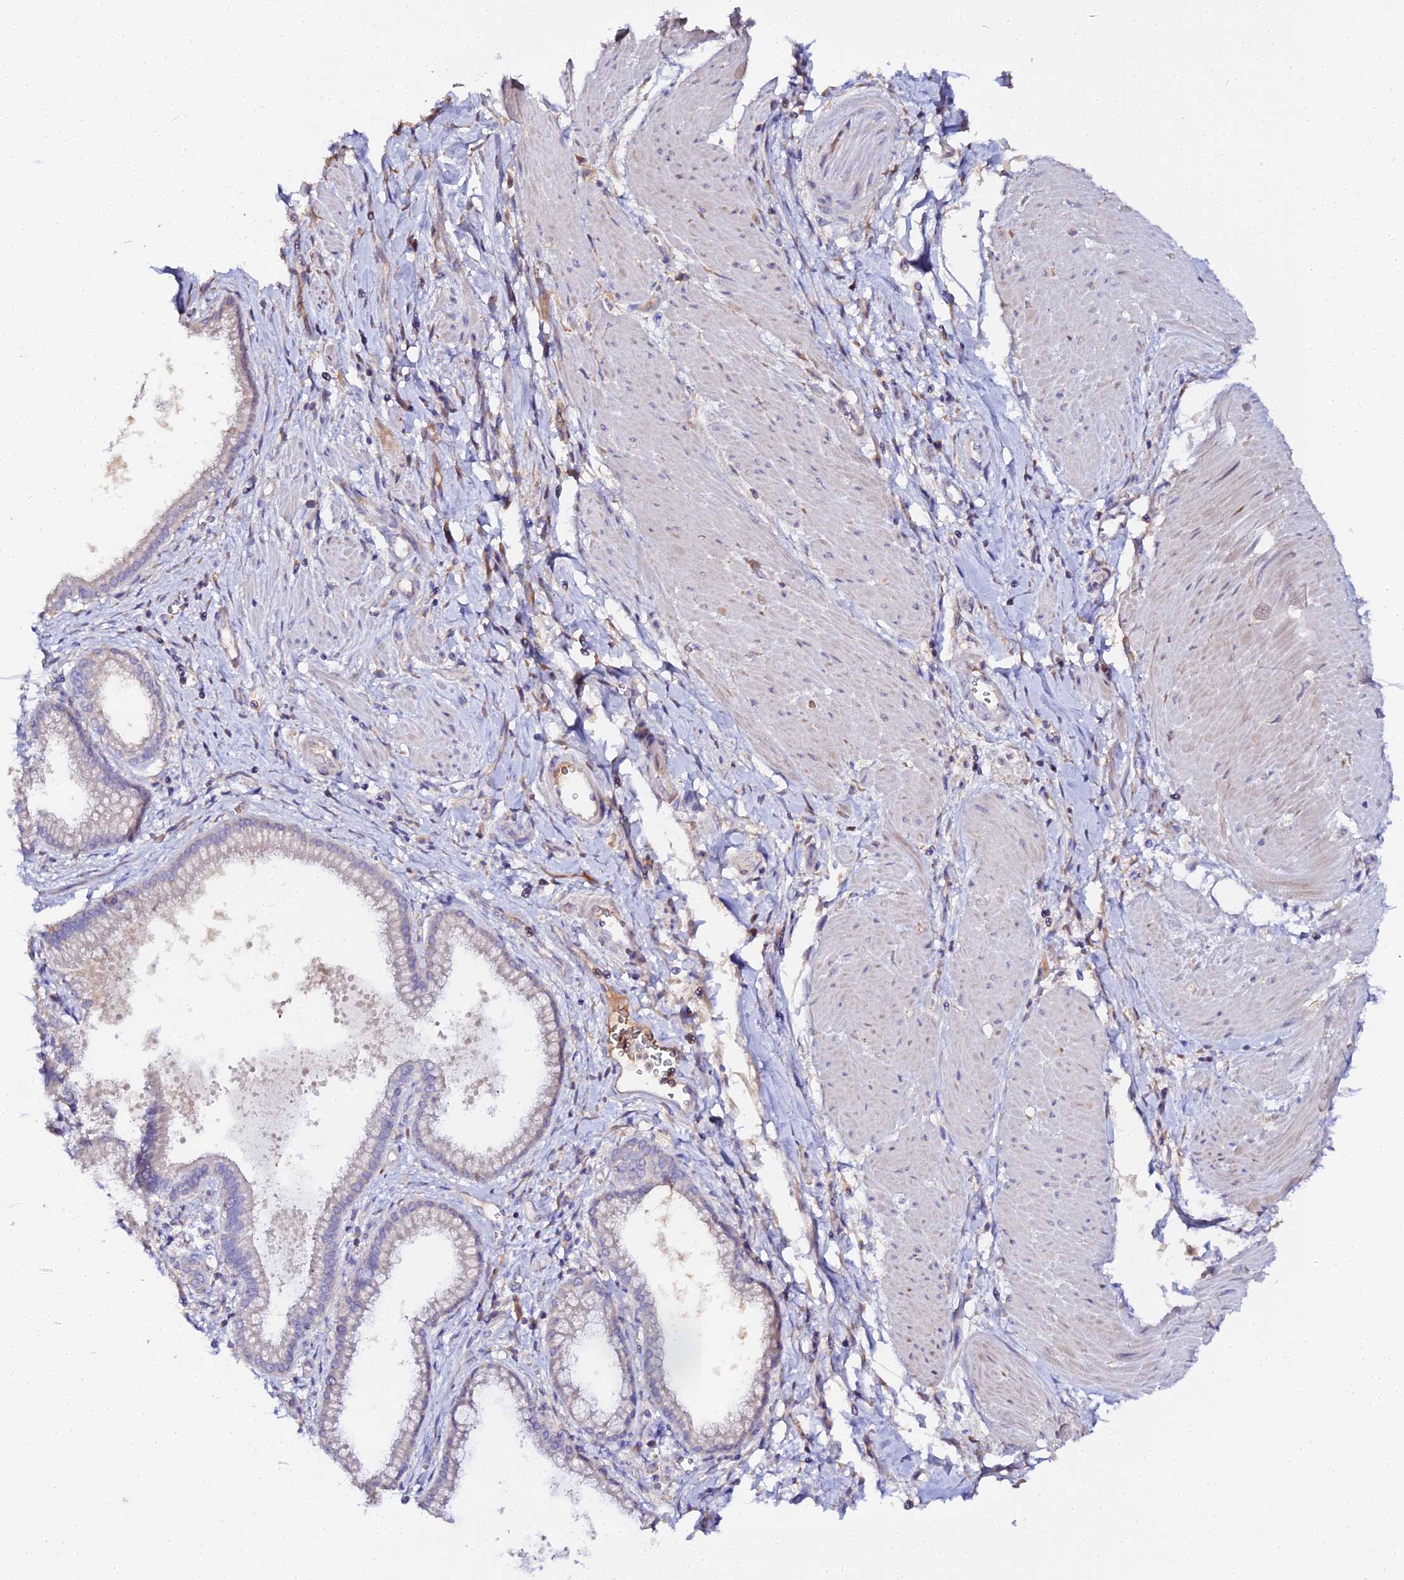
{"staining": {"intensity": "negative", "quantity": "none", "location": "none"}, "tissue": "pancreatic cancer", "cell_type": "Tumor cells", "image_type": "cancer", "snomed": [{"axis": "morphology", "description": "Adenocarcinoma, NOS"}, {"axis": "topography", "description": "Pancreas"}], "caption": "IHC histopathology image of pancreatic cancer stained for a protein (brown), which displays no positivity in tumor cells. (Brightfield microscopy of DAB (3,3'-diaminobenzidine) immunohistochemistry at high magnification).", "gene": "SCX", "patient": {"sex": "male", "age": 78}}